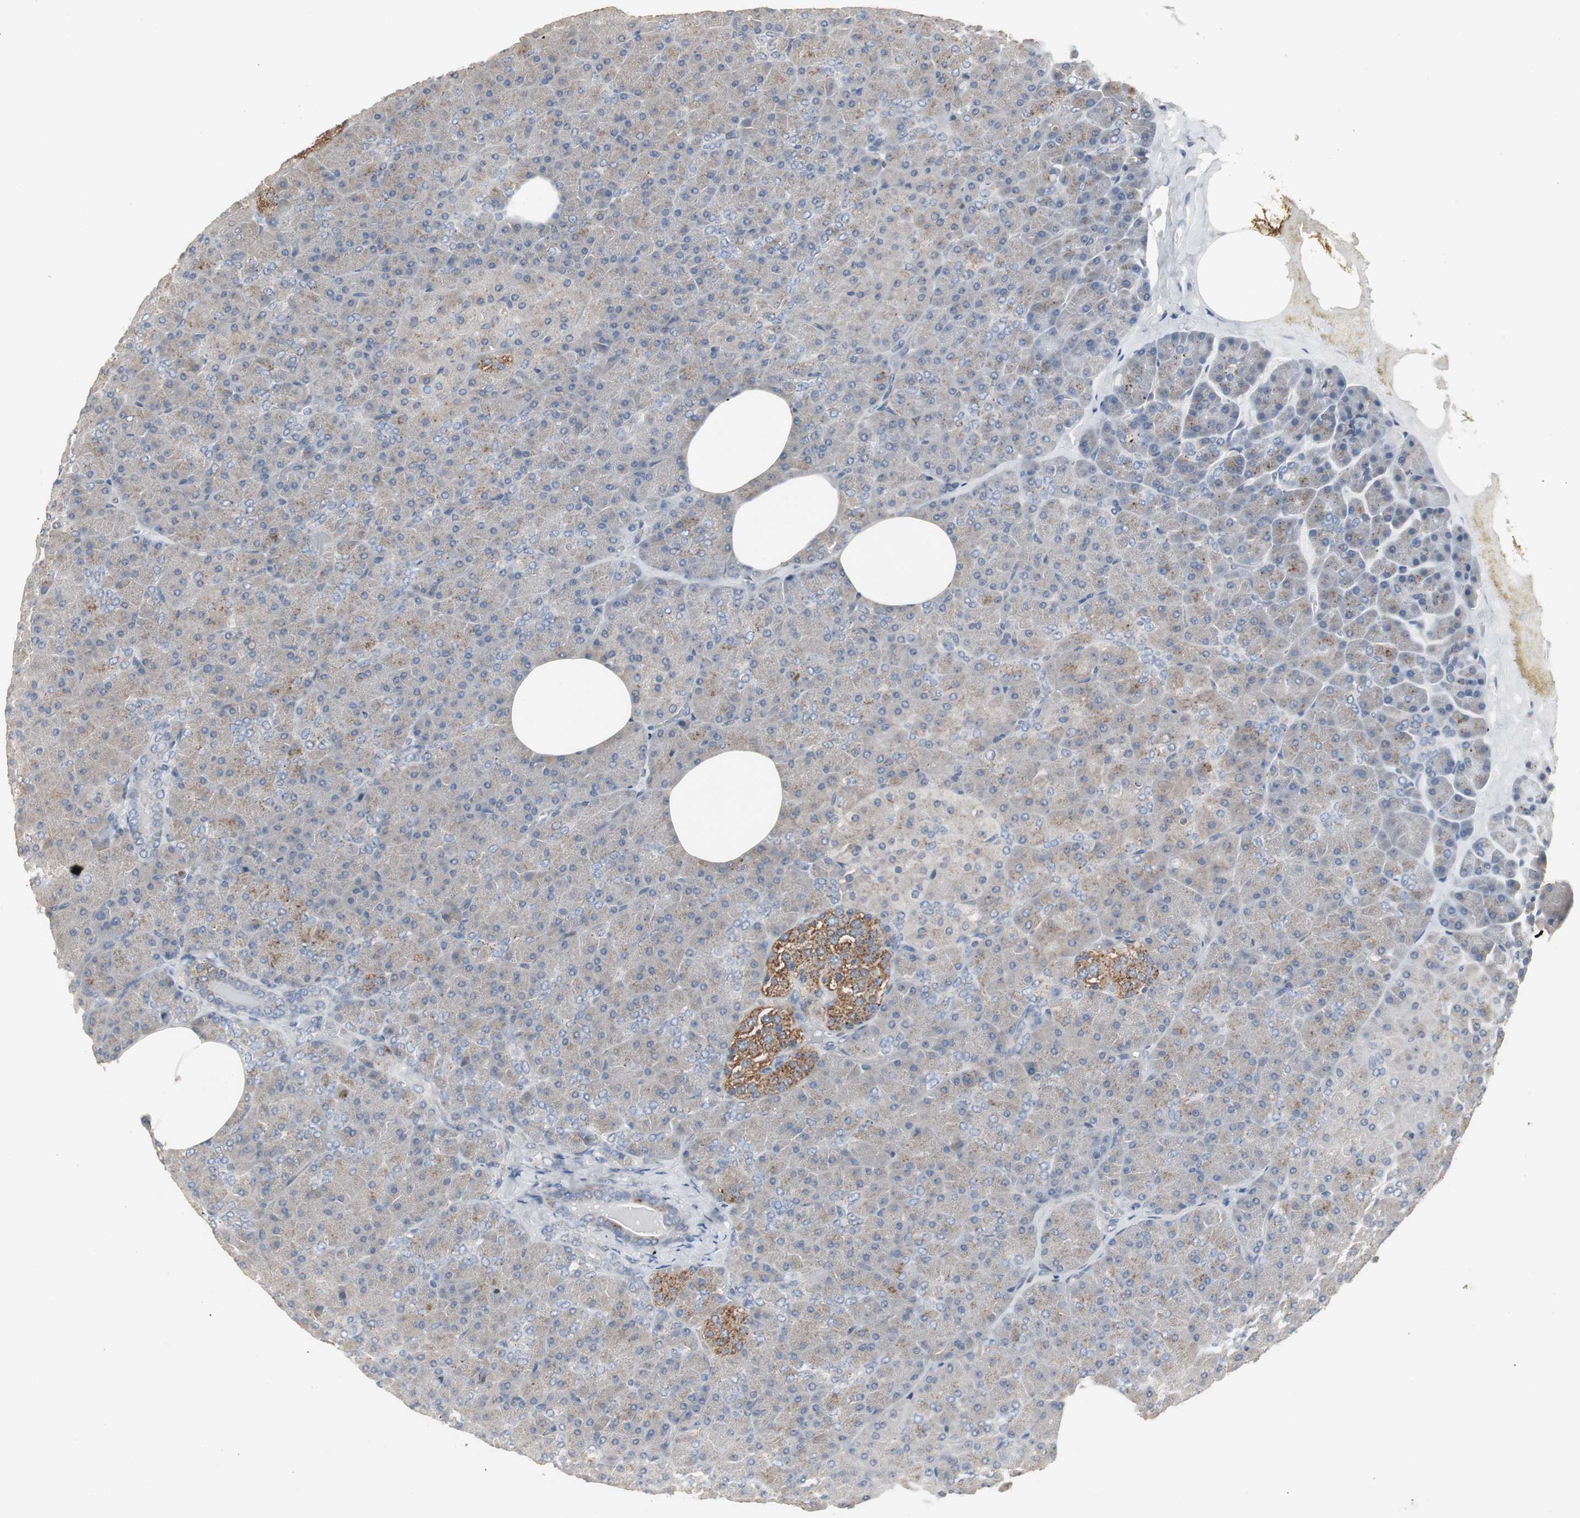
{"staining": {"intensity": "weak", "quantity": ">75%", "location": "cytoplasmic/membranous"}, "tissue": "pancreas", "cell_type": "Exocrine glandular cells", "image_type": "normal", "snomed": [{"axis": "morphology", "description": "Normal tissue, NOS"}, {"axis": "topography", "description": "Pancreas"}], "caption": "The image displays a brown stain indicating the presence of a protein in the cytoplasmic/membranous of exocrine glandular cells in pancreas.", "gene": "GBA1", "patient": {"sex": "female", "age": 35}}